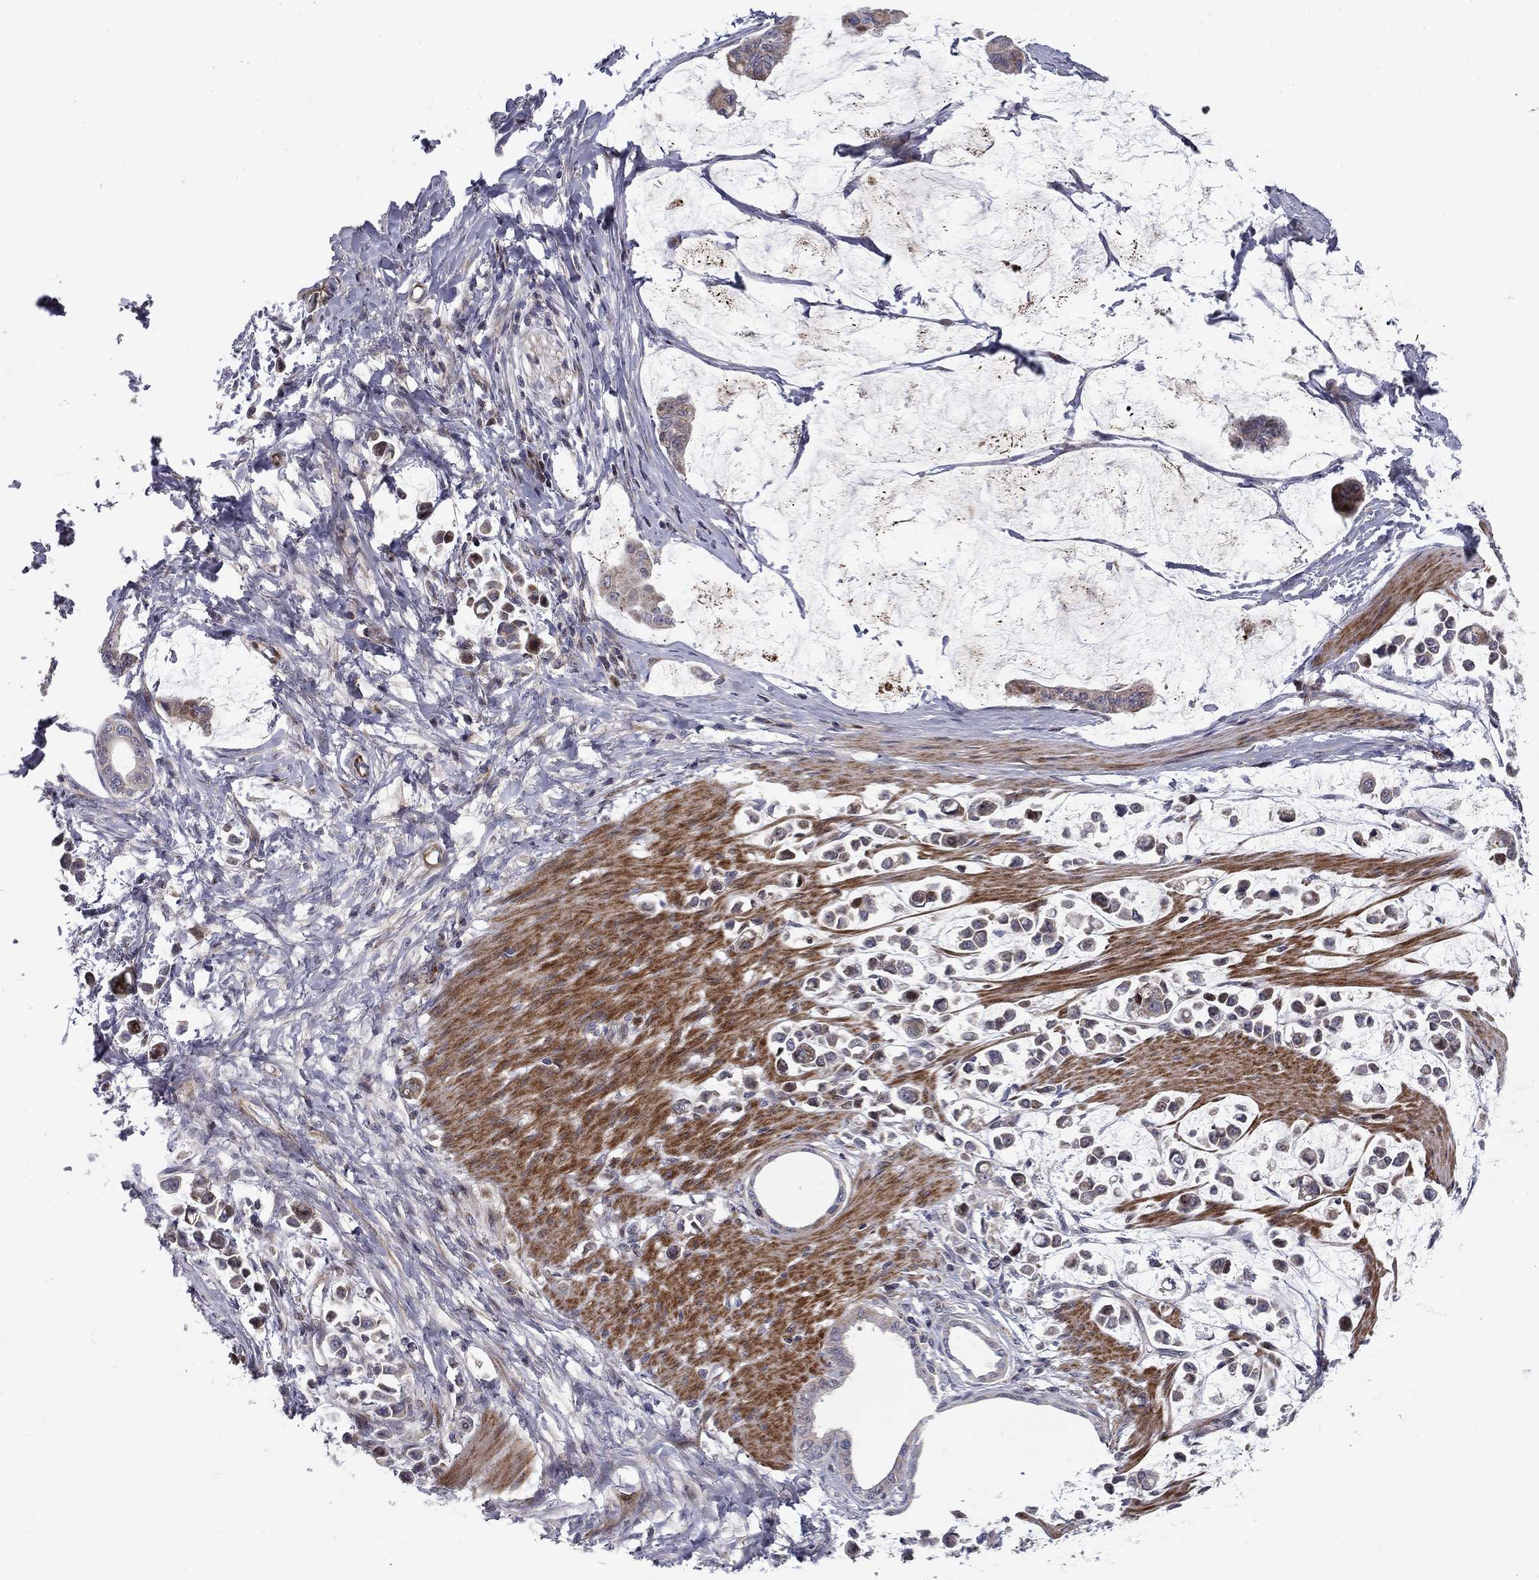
{"staining": {"intensity": "negative", "quantity": "none", "location": "none"}, "tissue": "stomach cancer", "cell_type": "Tumor cells", "image_type": "cancer", "snomed": [{"axis": "morphology", "description": "Adenocarcinoma, NOS"}, {"axis": "topography", "description": "Stomach"}], "caption": "This is an IHC histopathology image of human stomach cancer (adenocarcinoma). There is no expression in tumor cells.", "gene": "MIOS", "patient": {"sex": "male", "age": 82}}